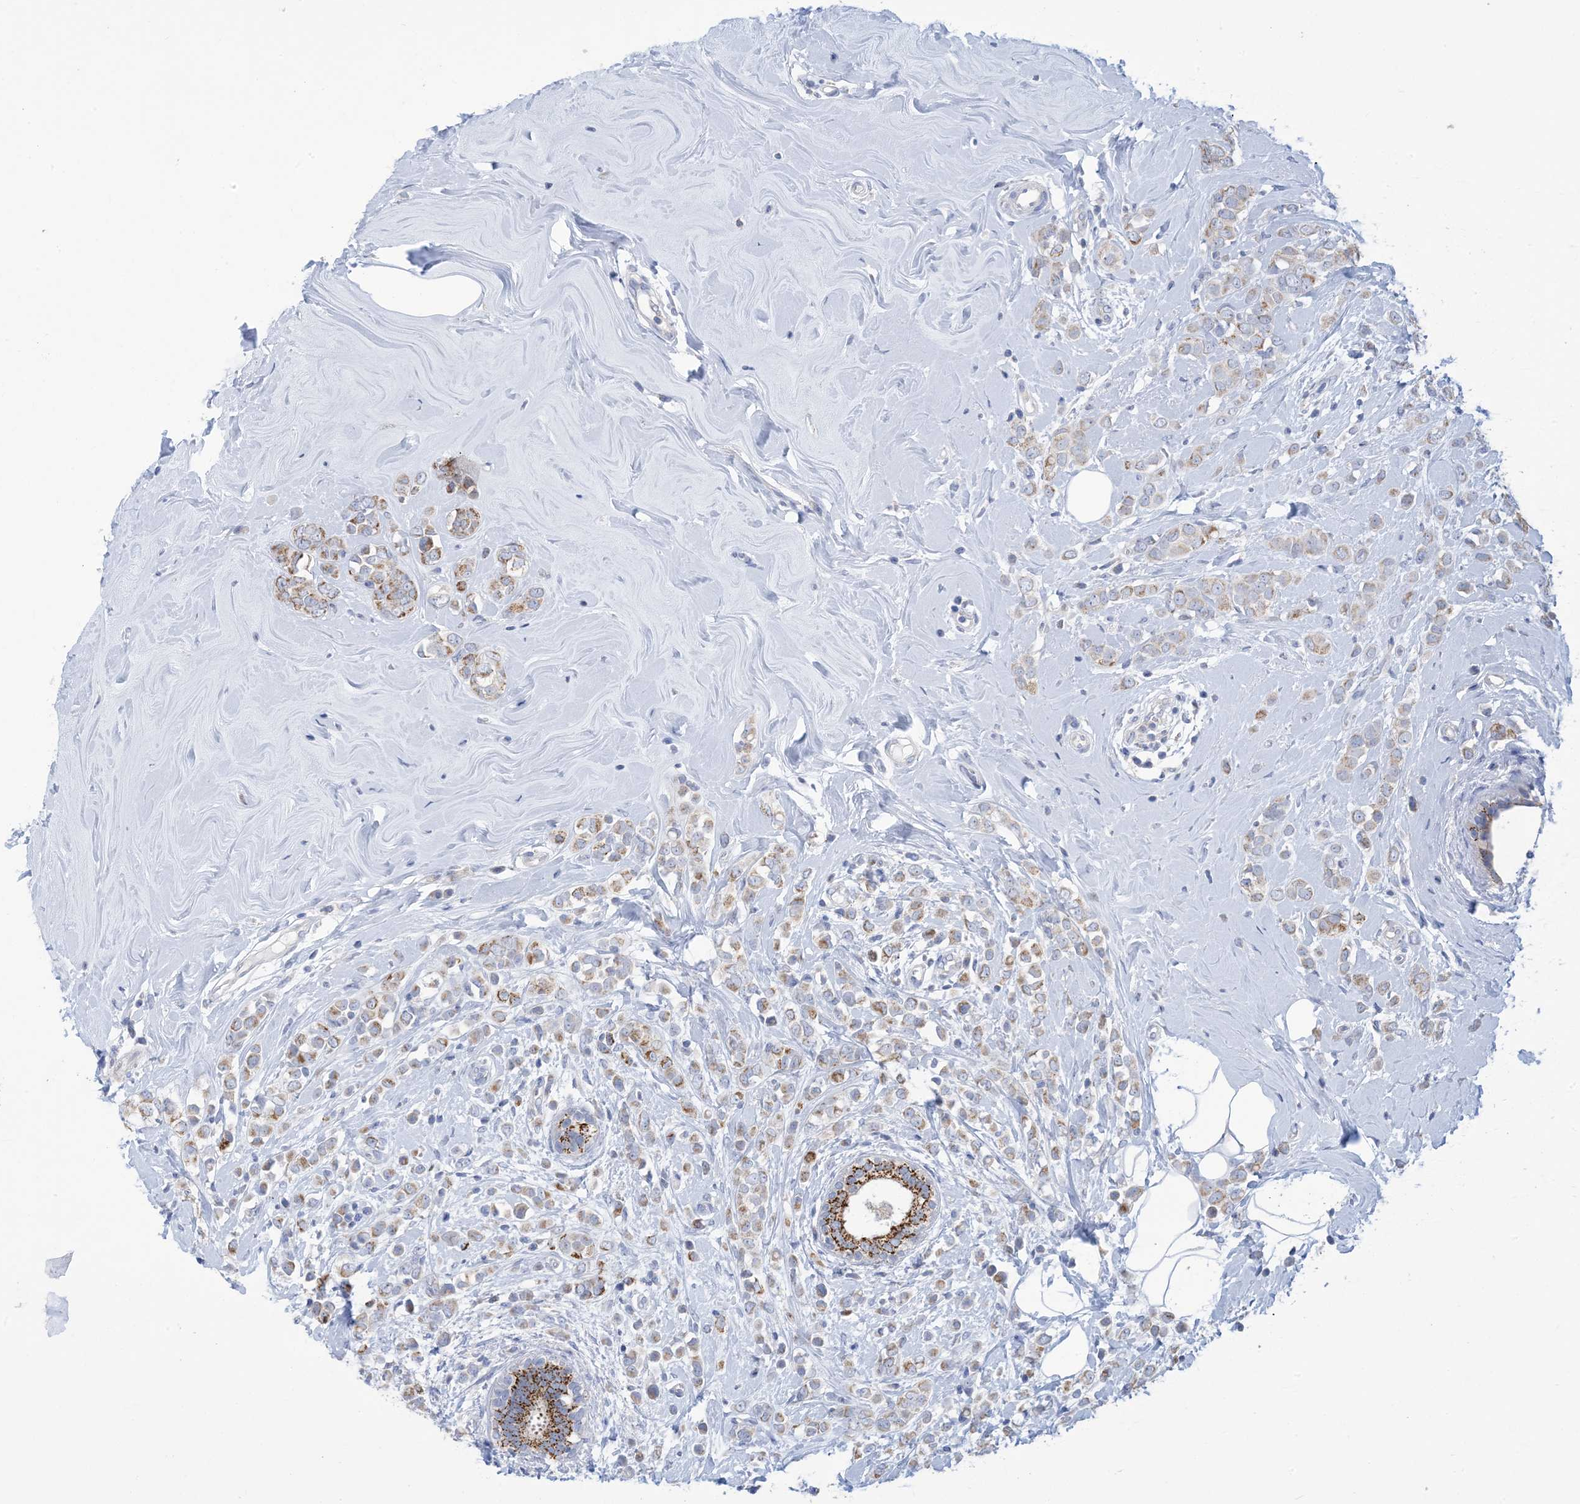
{"staining": {"intensity": "moderate", "quantity": ">75%", "location": "cytoplasmic/membranous"}, "tissue": "breast cancer", "cell_type": "Tumor cells", "image_type": "cancer", "snomed": [{"axis": "morphology", "description": "Lobular carcinoma"}, {"axis": "topography", "description": "Breast"}], "caption": "This is an image of IHC staining of breast lobular carcinoma, which shows moderate expression in the cytoplasmic/membranous of tumor cells.", "gene": "CLEC16A", "patient": {"sex": "female", "age": 47}}